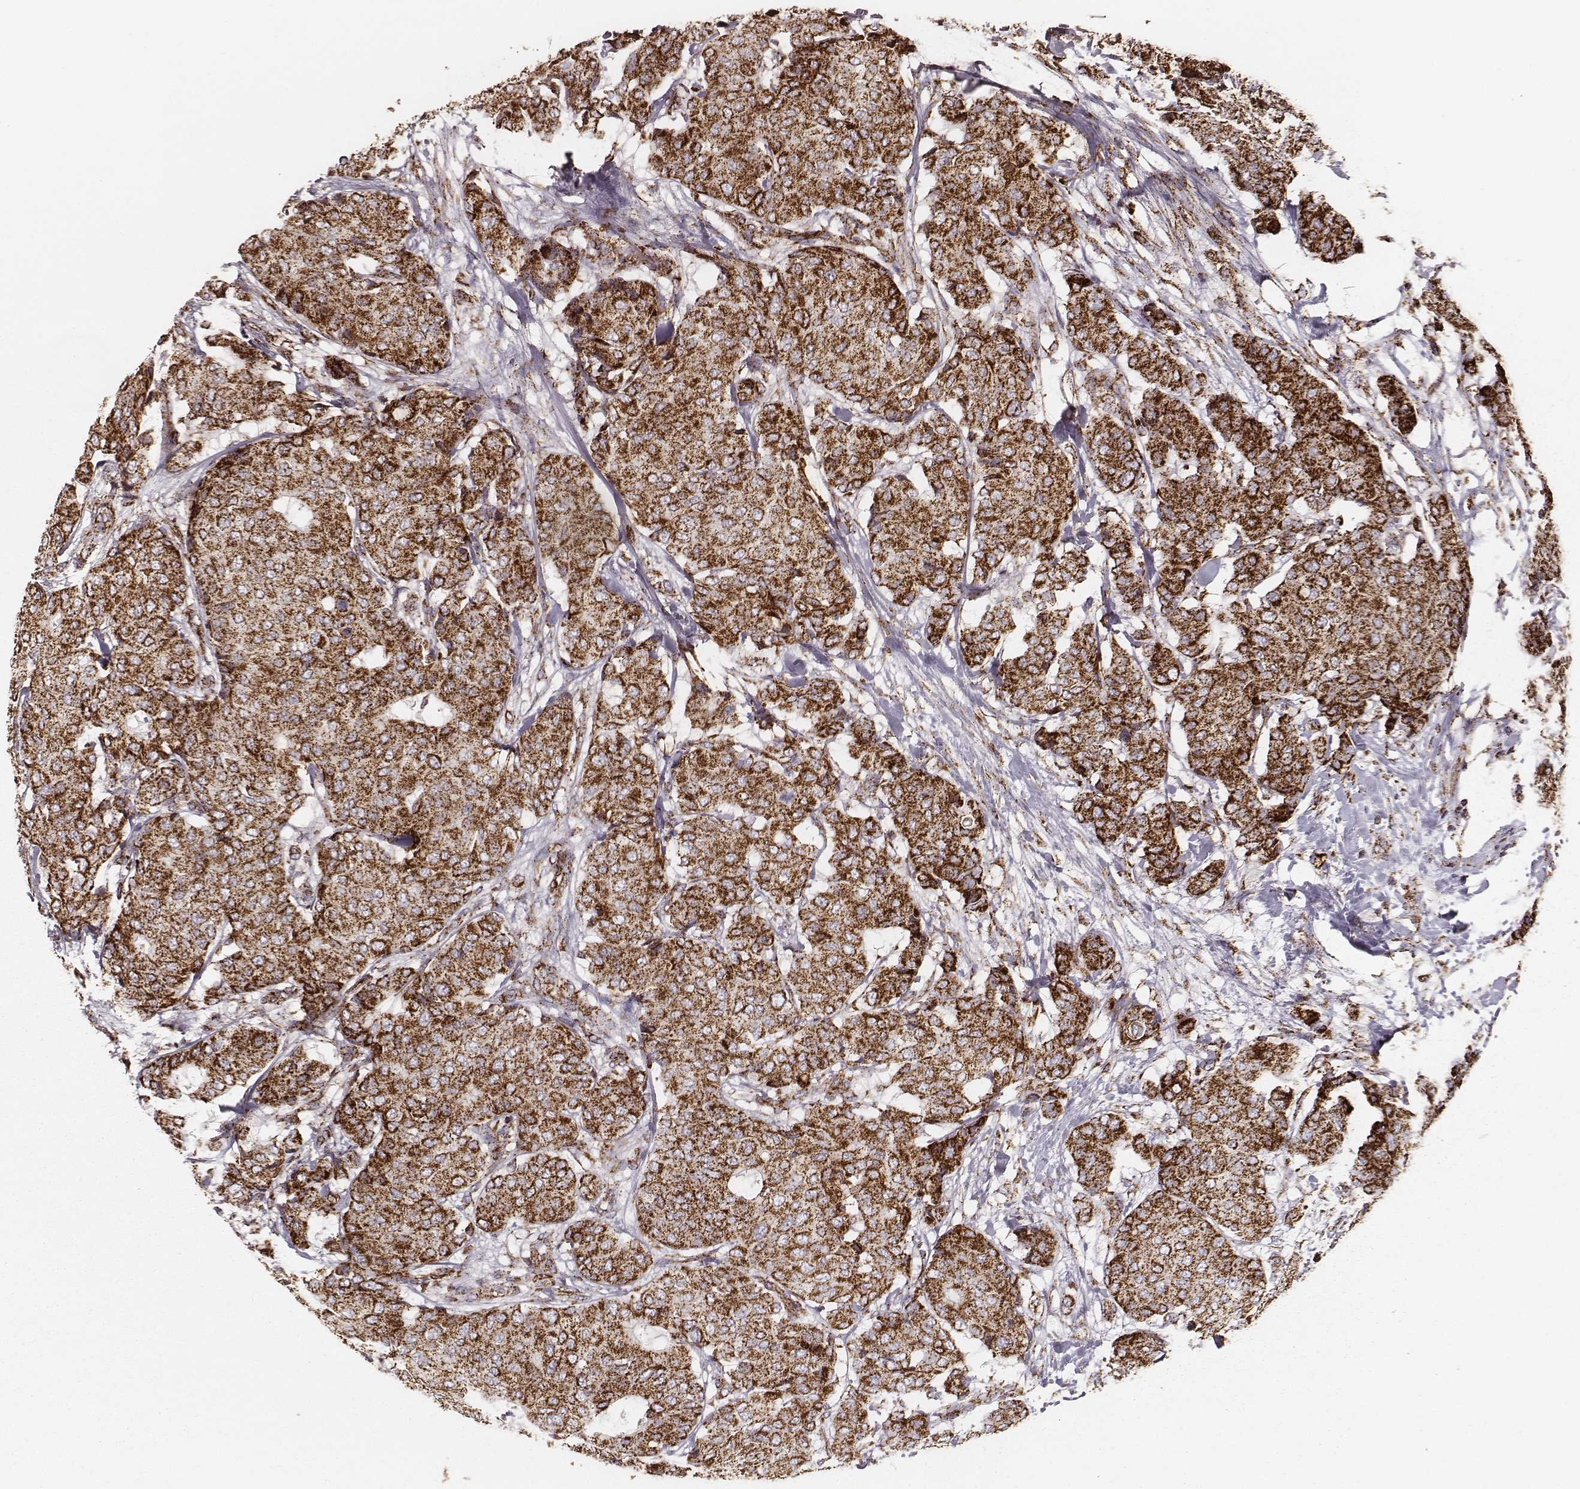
{"staining": {"intensity": "strong", "quantity": ">75%", "location": "cytoplasmic/membranous"}, "tissue": "breast cancer", "cell_type": "Tumor cells", "image_type": "cancer", "snomed": [{"axis": "morphology", "description": "Duct carcinoma"}, {"axis": "topography", "description": "Breast"}], "caption": "High-magnification brightfield microscopy of breast cancer stained with DAB (brown) and counterstained with hematoxylin (blue). tumor cells exhibit strong cytoplasmic/membranous expression is seen in about>75% of cells. Immunohistochemistry stains the protein in brown and the nuclei are stained blue.", "gene": "TUFM", "patient": {"sex": "female", "age": 75}}